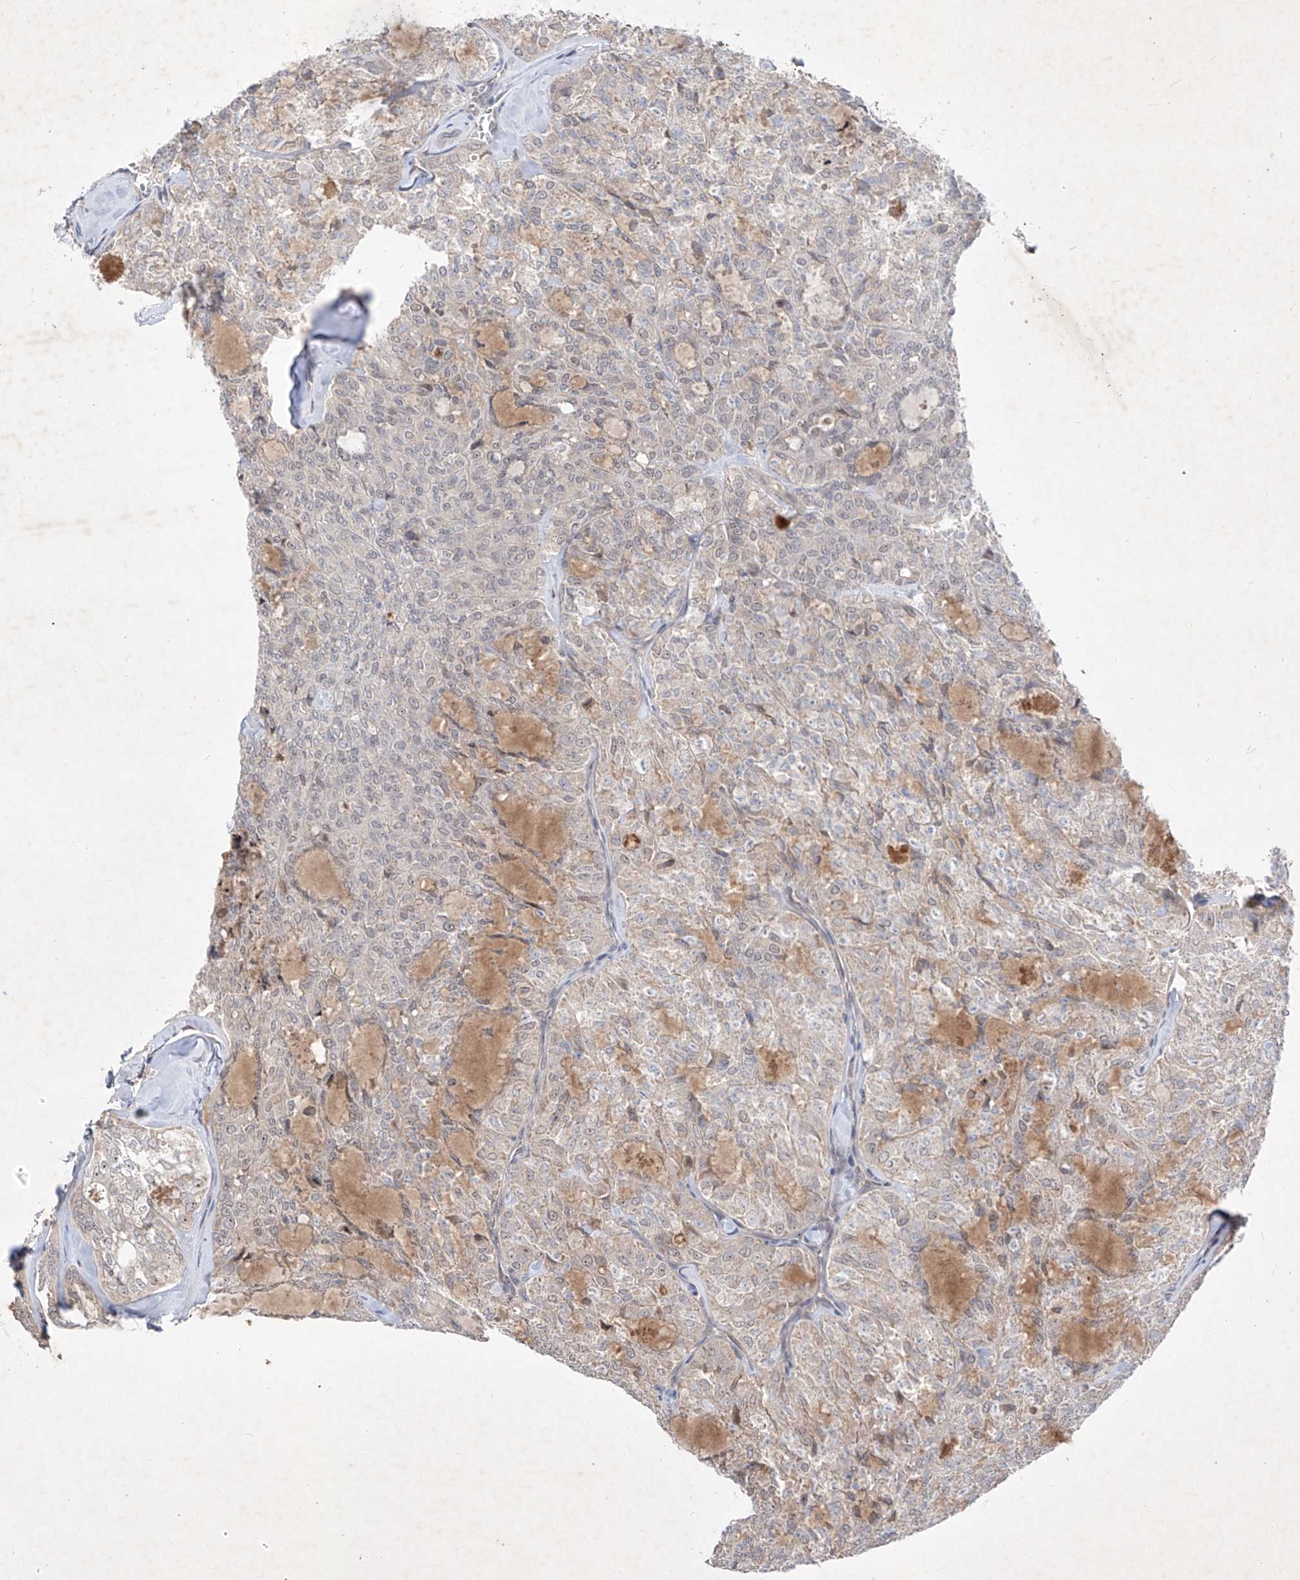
{"staining": {"intensity": "negative", "quantity": "none", "location": "none"}, "tissue": "thyroid cancer", "cell_type": "Tumor cells", "image_type": "cancer", "snomed": [{"axis": "morphology", "description": "Follicular adenoma carcinoma, NOS"}, {"axis": "topography", "description": "Thyroid gland"}], "caption": "This is an immunohistochemistry (IHC) image of thyroid follicular adenoma carcinoma. There is no staining in tumor cells.", "gene": "FAM135A", "patient": {"sex": "male", "age": 75}}